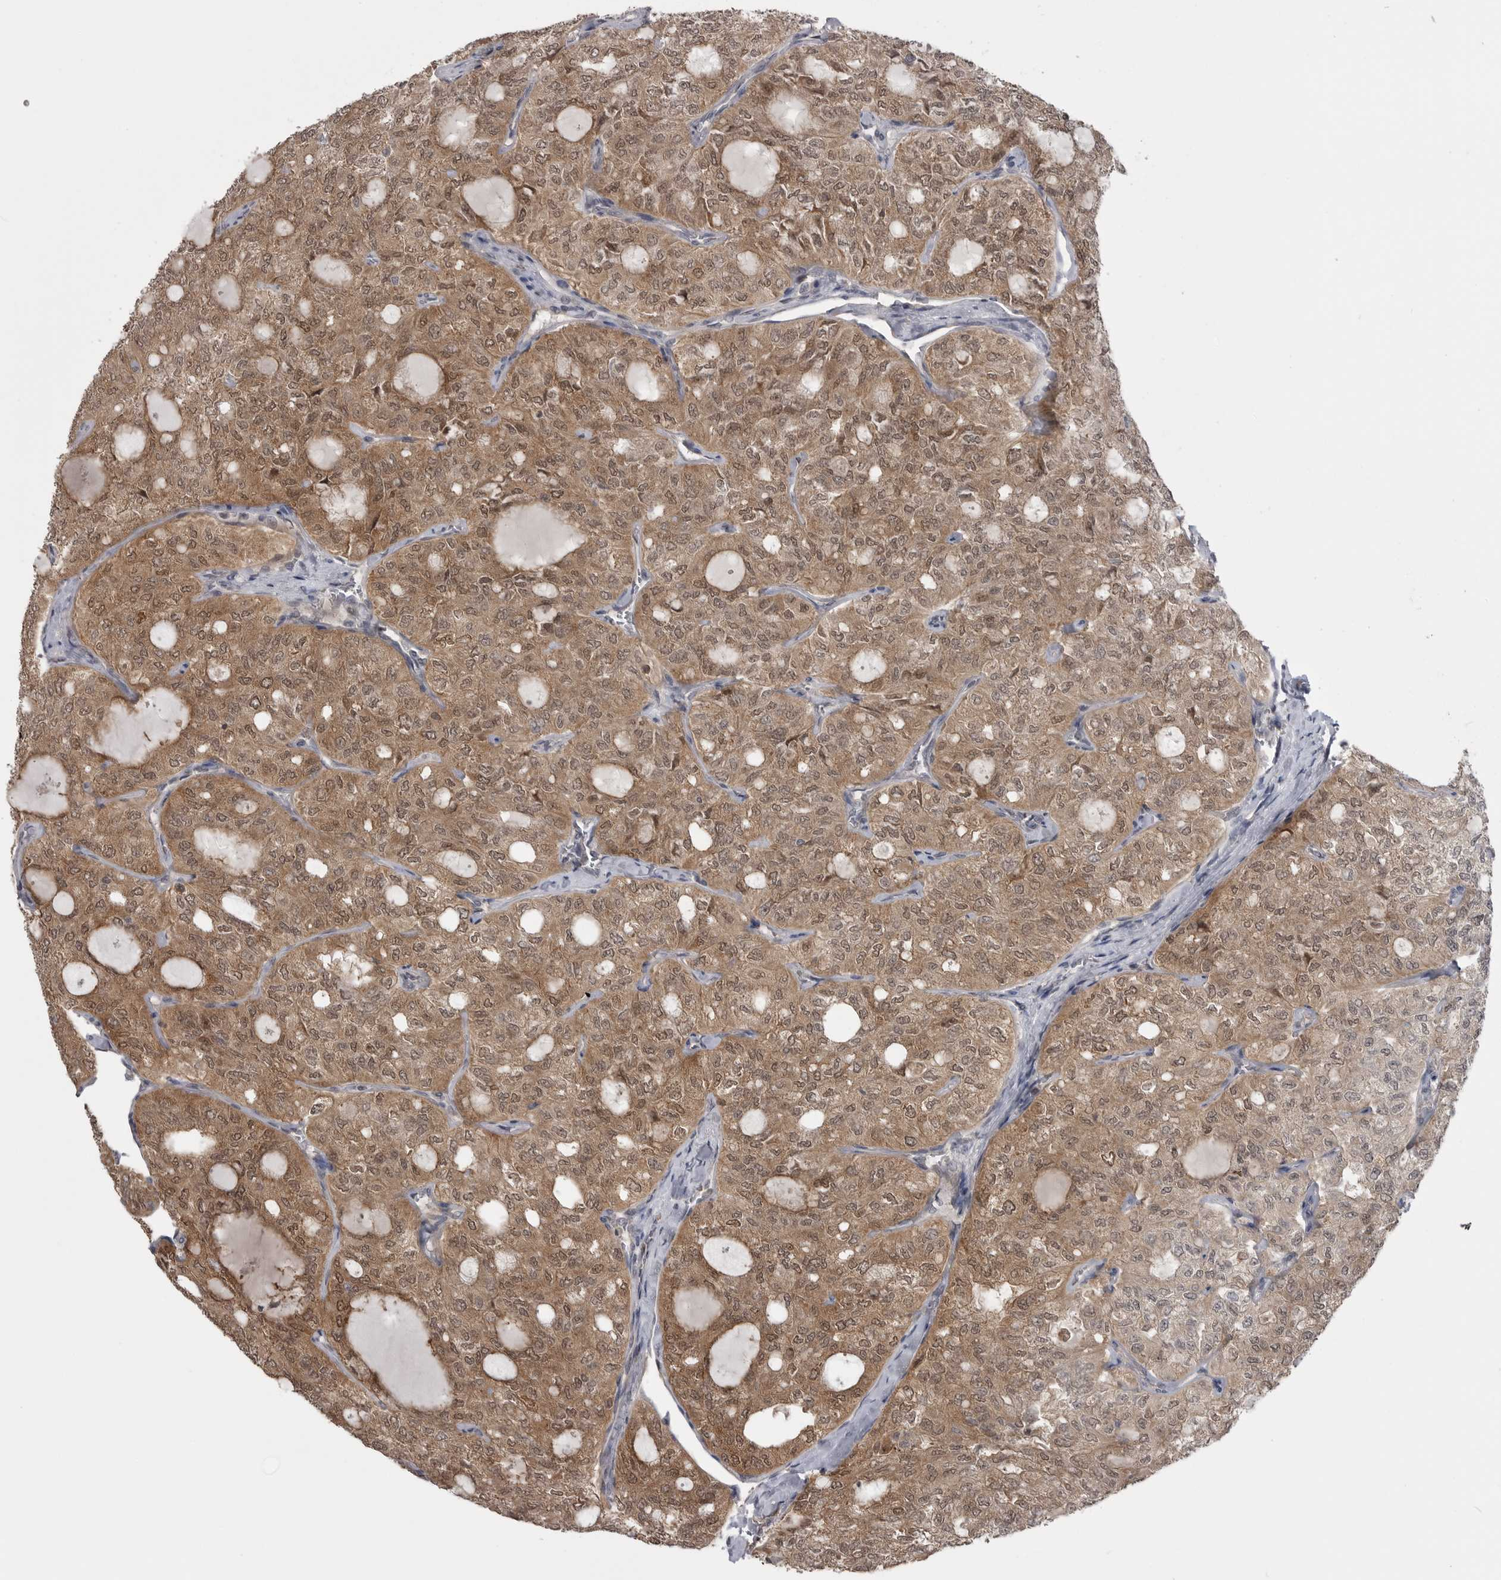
{"staining": {"intensity": "moderate", "quantity": ">75%", "location": "cytoplasmic/membranous,nuclear"}, "tissue": "thyroid cancer", "cell_type": "Tumor cells", "image_type": "cancer", "snomed": [{"axis": "morphology", "description": "Follicular adenoma carcinoma, NOS"}, {"axis": "topography", "description": "Thyroid gland"}], "caption": "The micrograph exhibits staining of follicular adenoma carcinoma (thyroid), revealing moderate cytoplasmic/membranous and nuclear protein positivity (brown color) within tumor cells.", "gene": "MAPK13", "patient": {"sex": "male", "age": 75}}